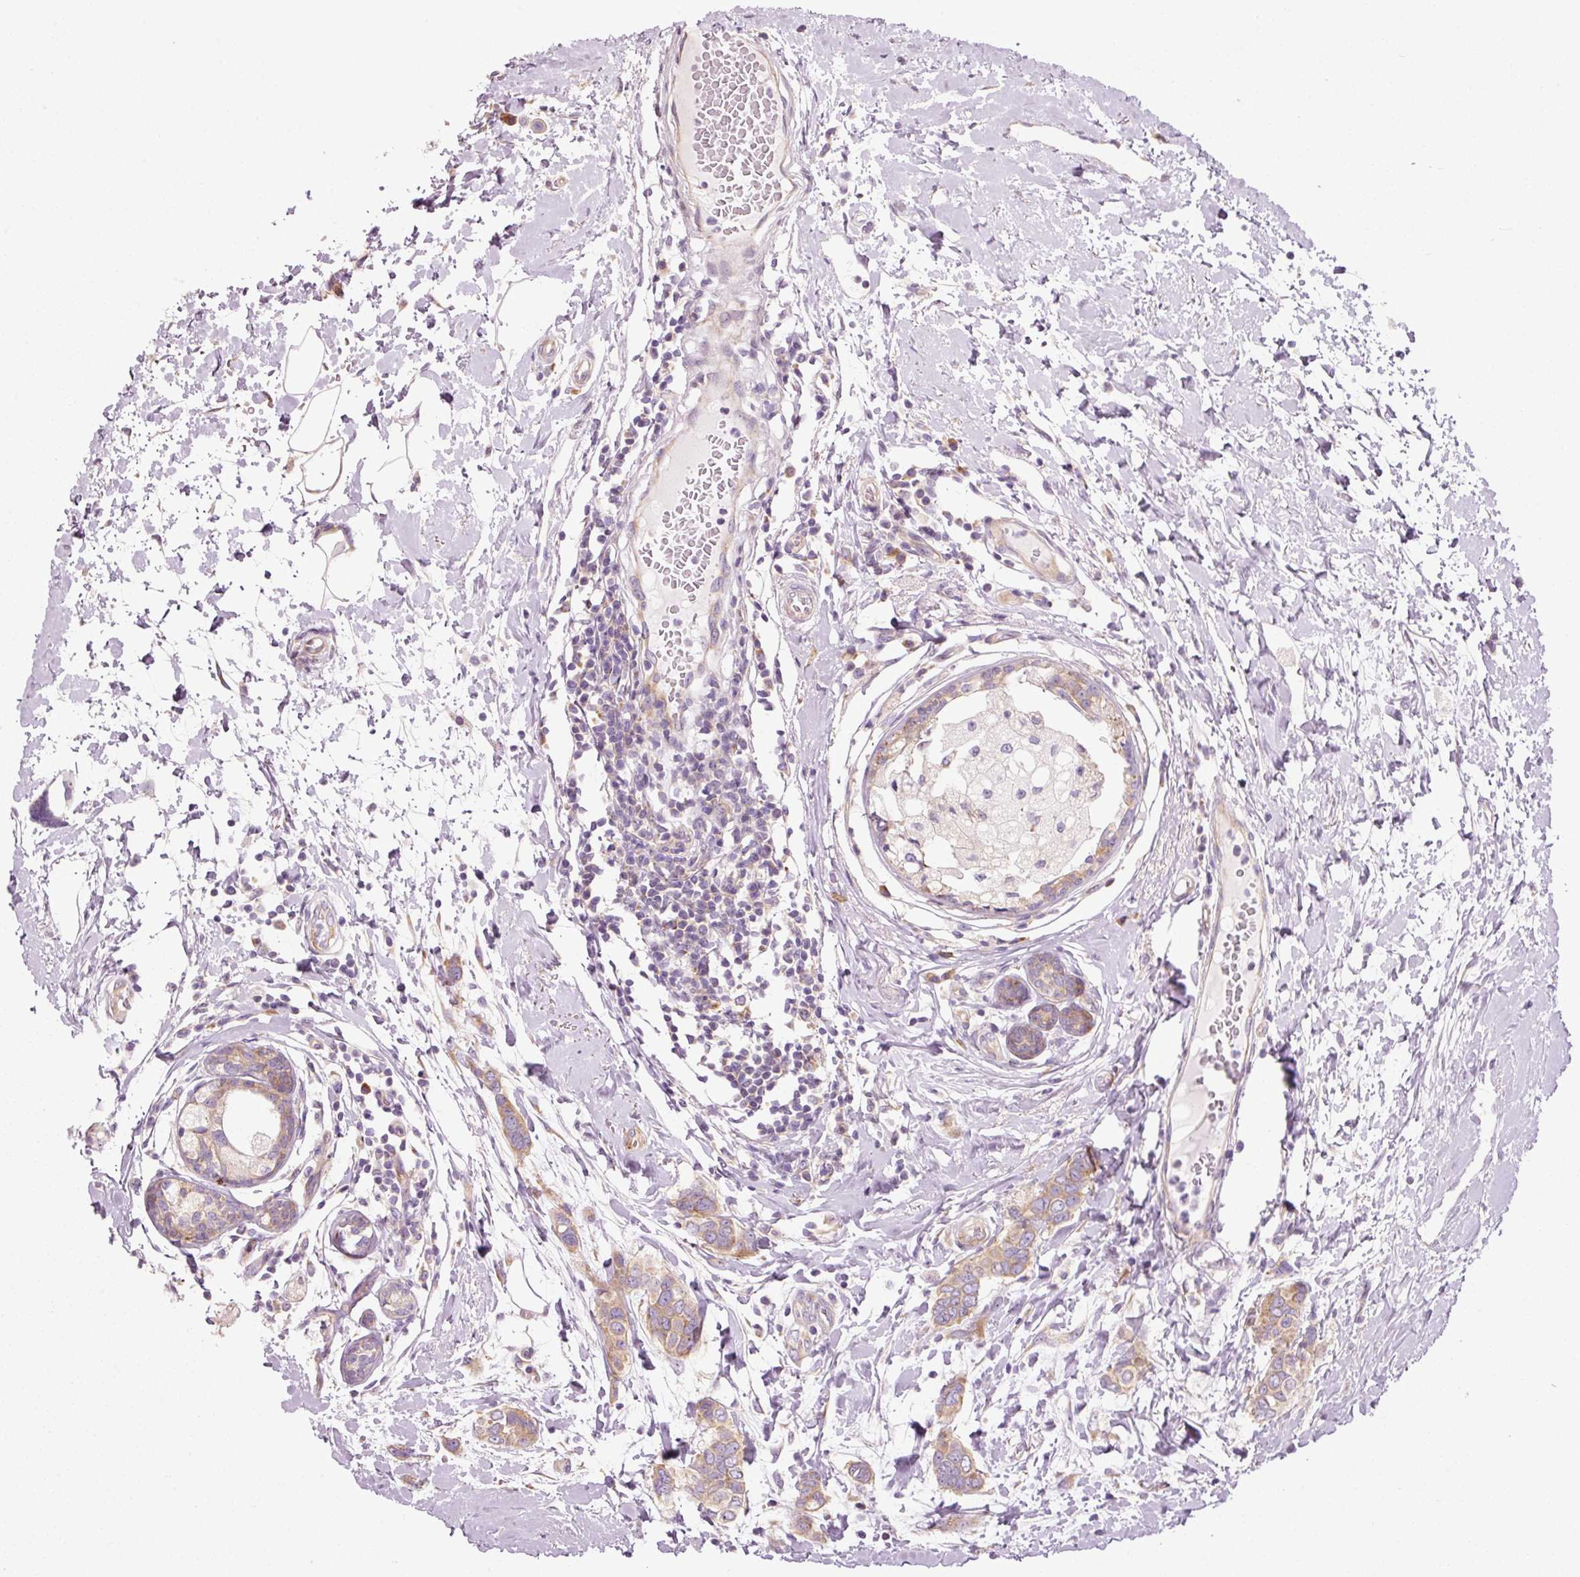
{"staining": {"intensity": "moderate", "quantity": ">75%", "location": "cytoplasmic/membranous"}, "tissue": "breast cancer", "cell_type": "Tumor cells", "image_type": "cancer", "snomed": [{"axis": "morphology", "description": "Lobular carcinoma"}, {"axis": "topography", "description": "Breast"}], "caption": "Human lobular carcinoma (breast) stained with a protein marker demonstrates moderate staining in tumor cells.", "gene": "RPL10A", "patient": {"sex": "female", "age": 51}}